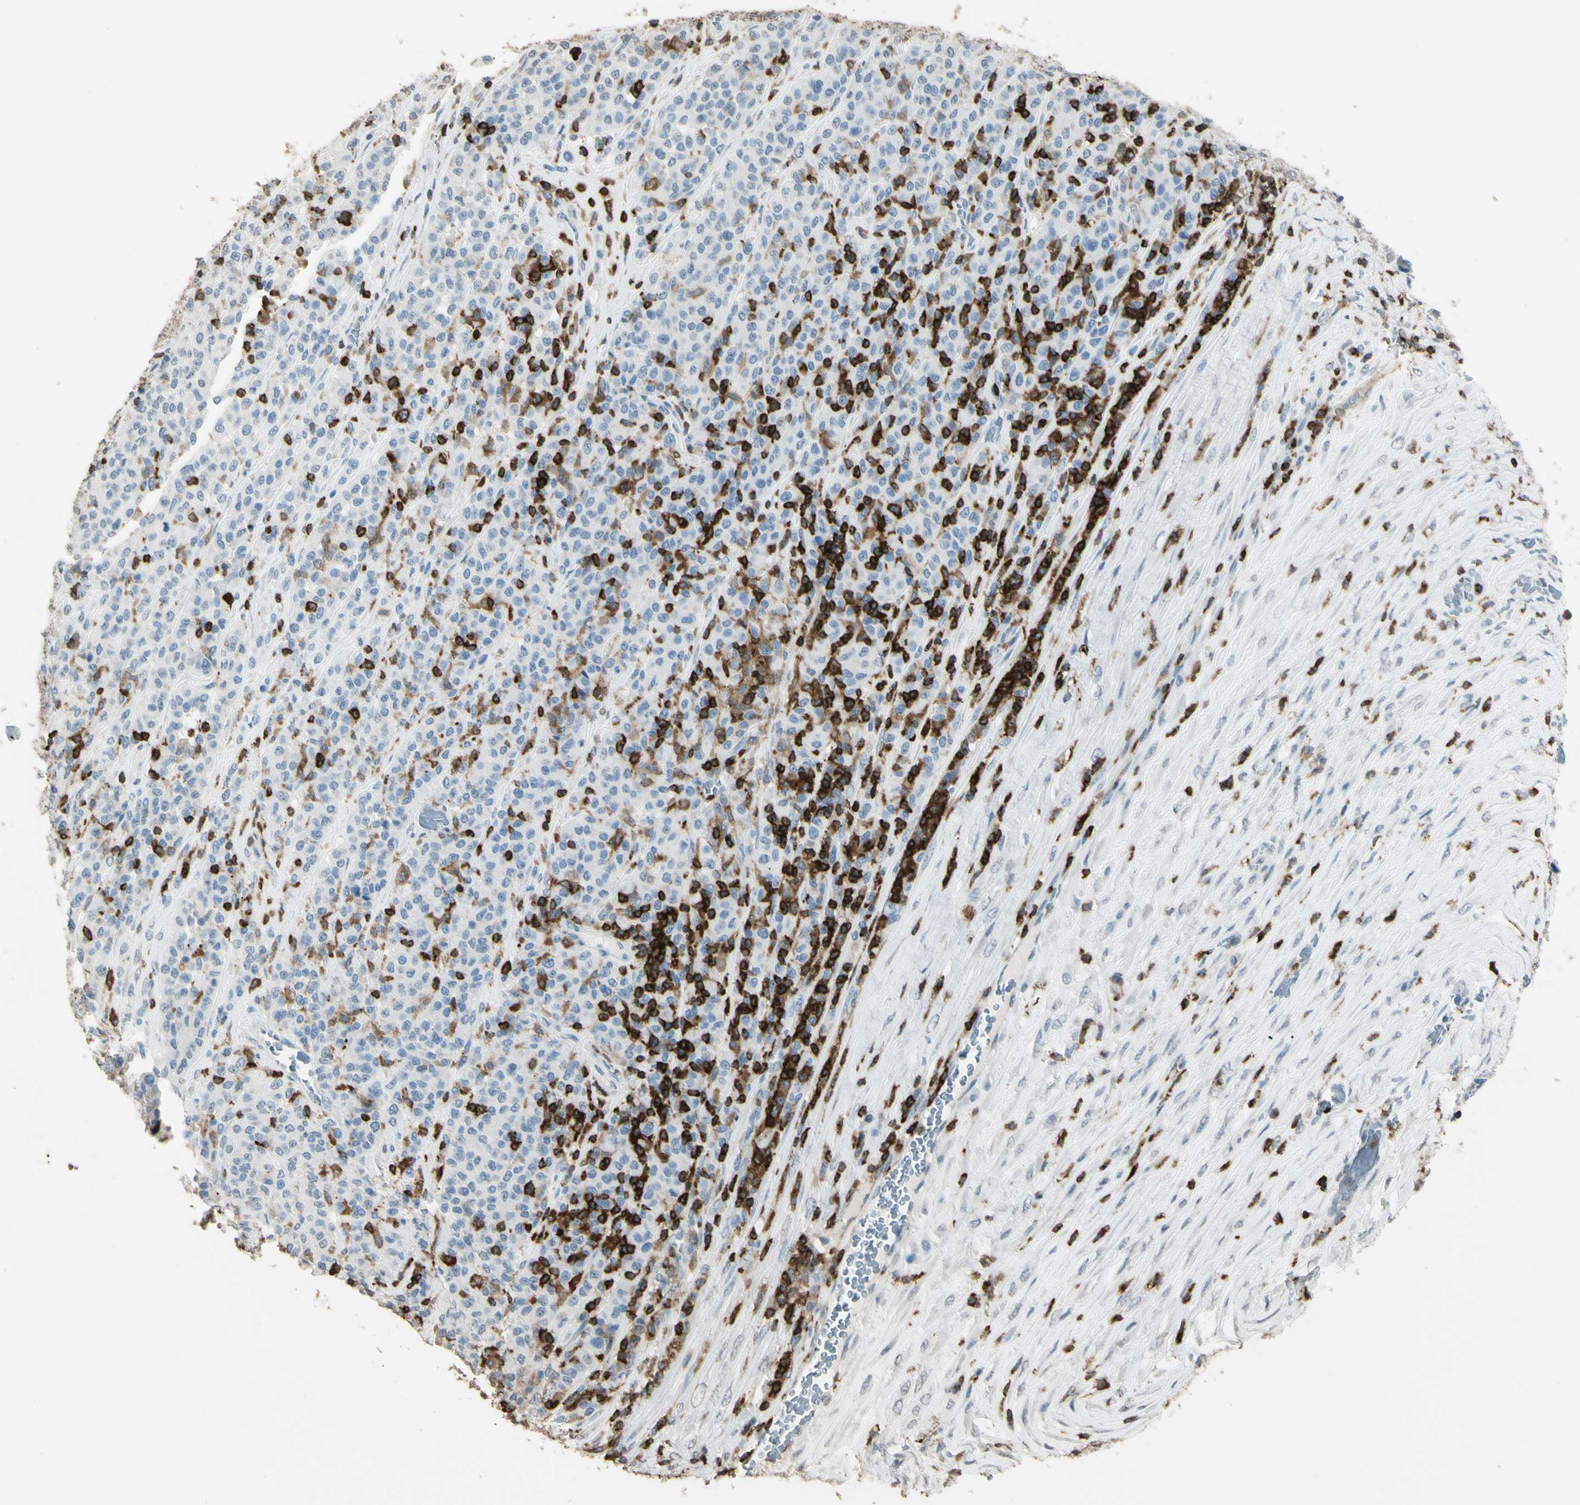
{"staining": {"intensity": "negative", "quantity": "none", "location": "none"}, "tissue": "melanoma", "cell_type": "Tumor cells", "image_type": "cancer", "snomed": [{"axis": "morphology", "description": "Malignant melanoma, Metastatic site"}, {"axis": "topography", "description": "Pancreas"}], "caption": "The histopathology image displays no significant expression in tumor cells of melanoma.", "gene": "PSTPIP1", "patient": {"sex": "female", "age": 30}}